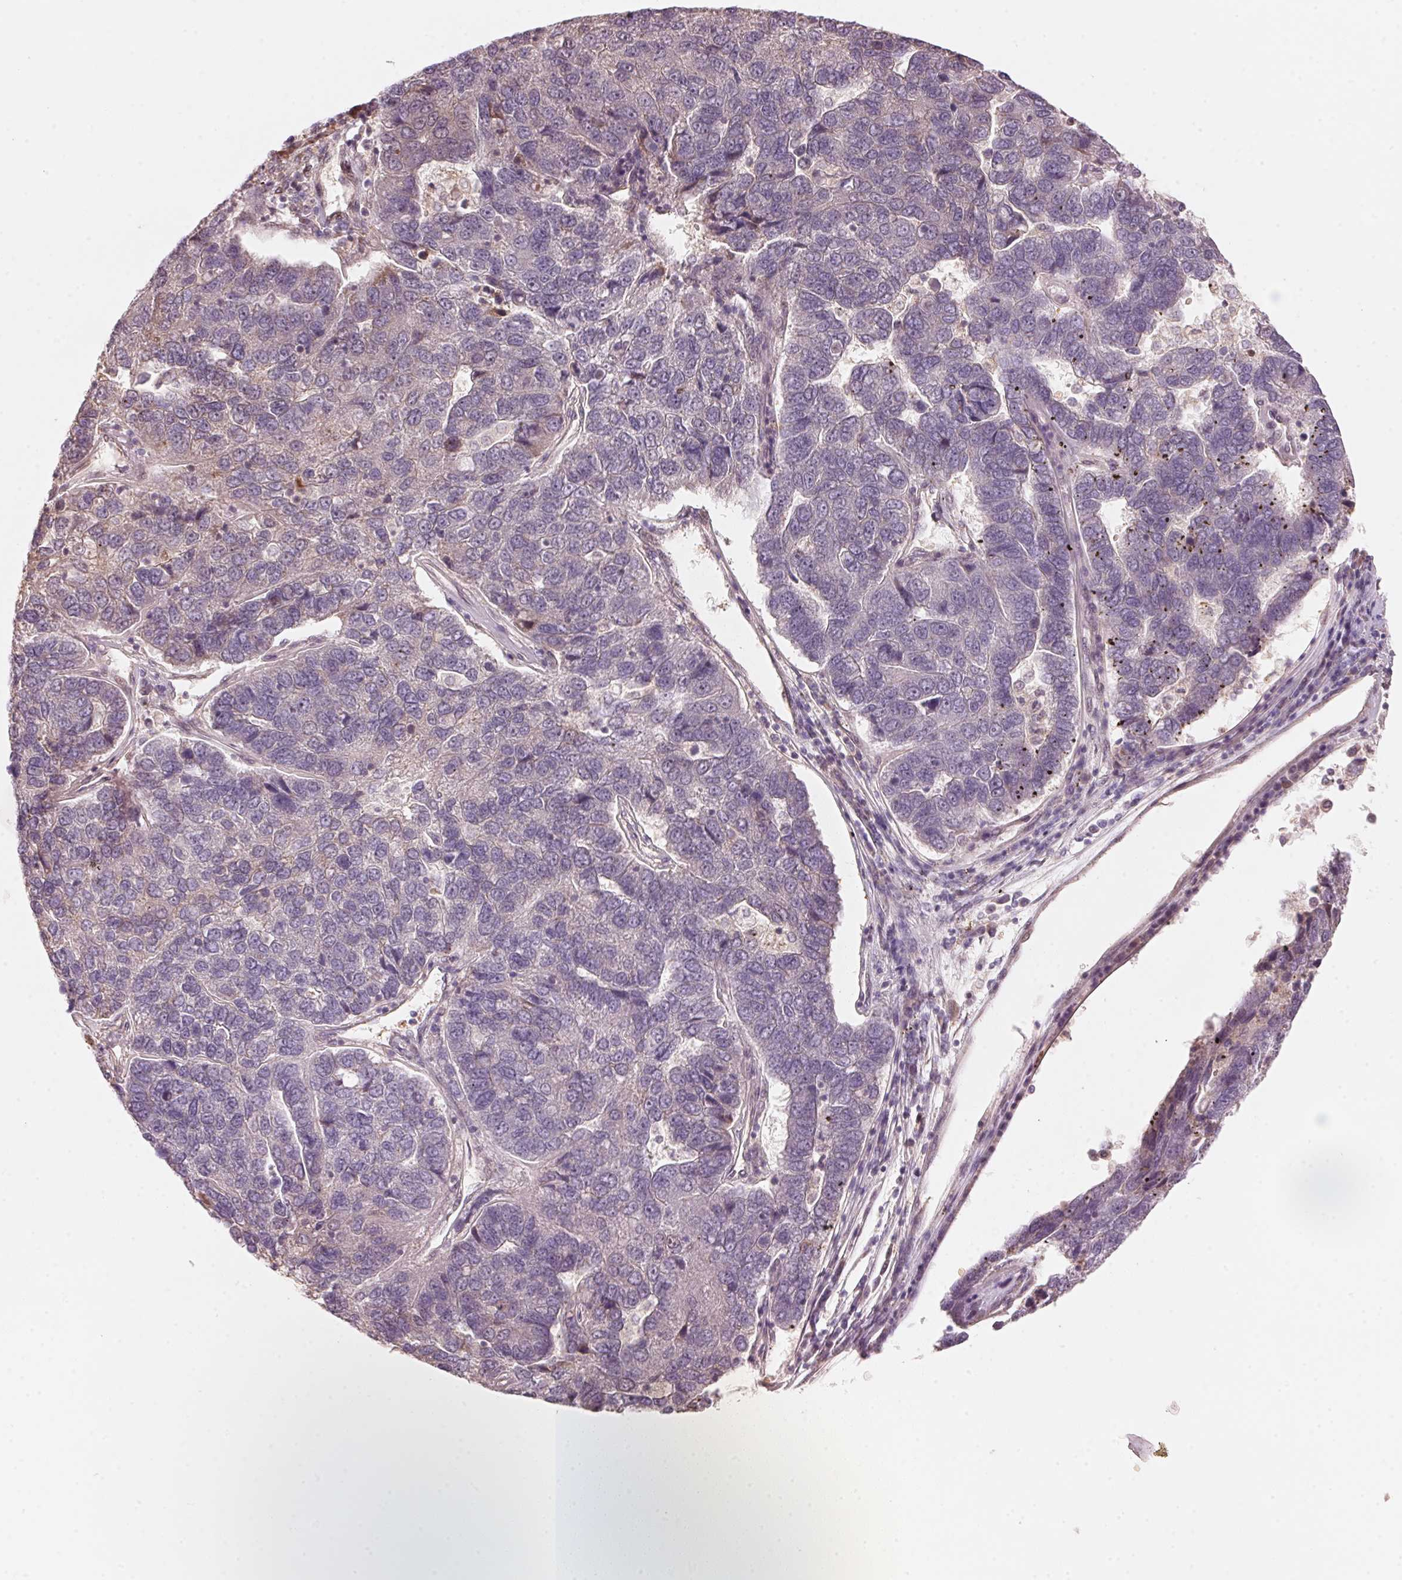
{"staining": {"intensity": "negative", "quantity": "none", "location": "none"}, "tissue": "pancreatic cancer", "cell_type": "Tumor cells", "image_type": "cancer", "snomed": [{"axis": "morphology", "description": "Adenocarcinoma, NOS"}, {"axis": "topography", "description": "Pancreas"}], "caption": "The immunohistochemistry (IHC) image has no significant positivity in tumor cells of pancreatic cancer tissue.", "gene": "PRKN", "patient": {"sex": "female", "age": 61}}